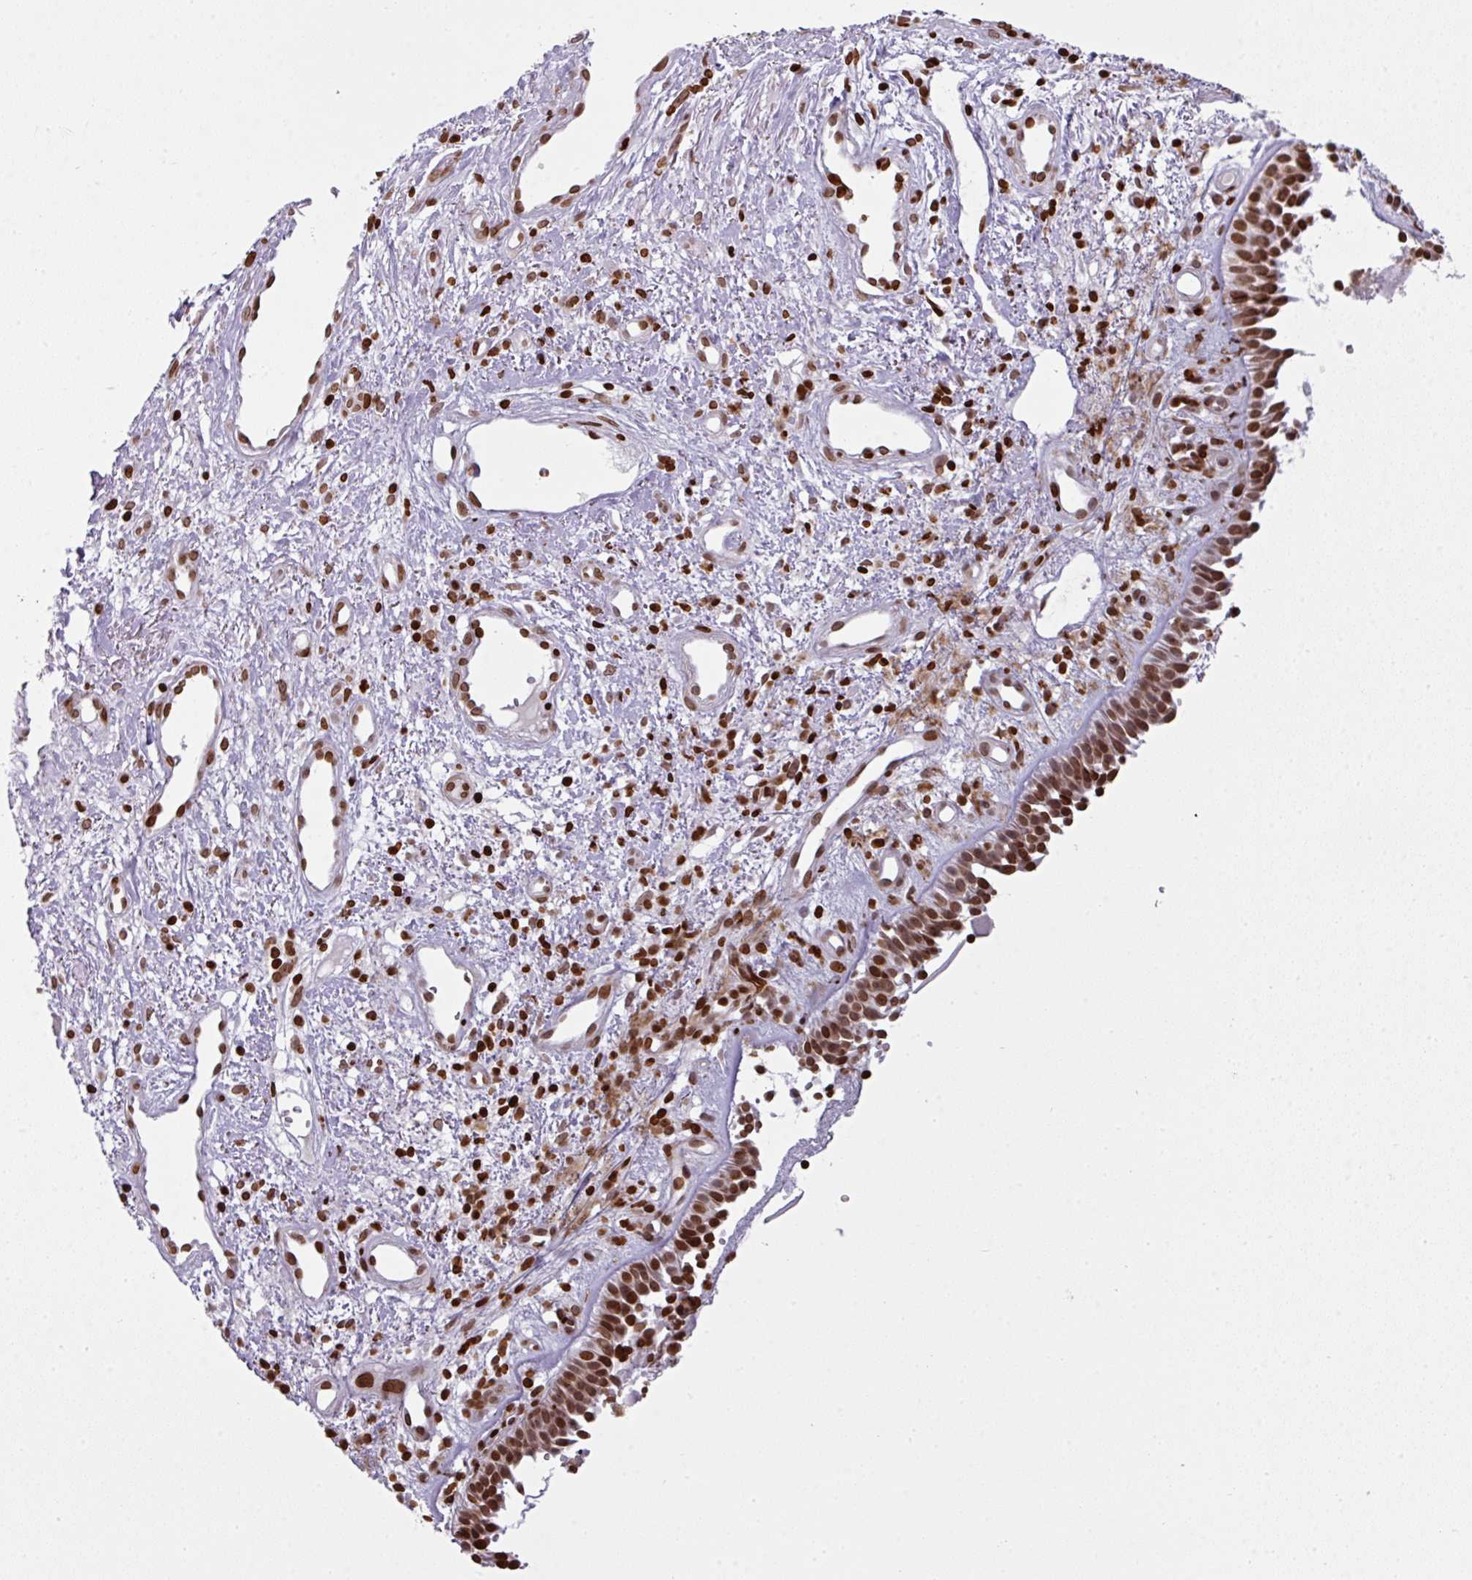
{"staining": {"intensity": "strong", "quantity": ">75%", "location": "nuclear"}, "tissue": "nasopharynx", "cell_type": "Respiratory epithelial cells", "image_type": "normal", "snomed": [{"axis": "morphology", "description": "Normal tissue, NOS"}, {"axis": "topography", "description": "Cartilage tissue"}, {"axis": "topography", "description": "Nasopharynx"}, {"axis": "topography", "description": "Thyroid gland"}], "caption": "This image shows normal nasopharynx stained with immunohistochemistry (IHC) to label a protein in brown. The nuclear of respiratory epithelial cells show strong positivity for the protein. Nuclei are counter-stained blue.", "gene": "RASL11A", "patient": {"sex": "male", "age": 63}}